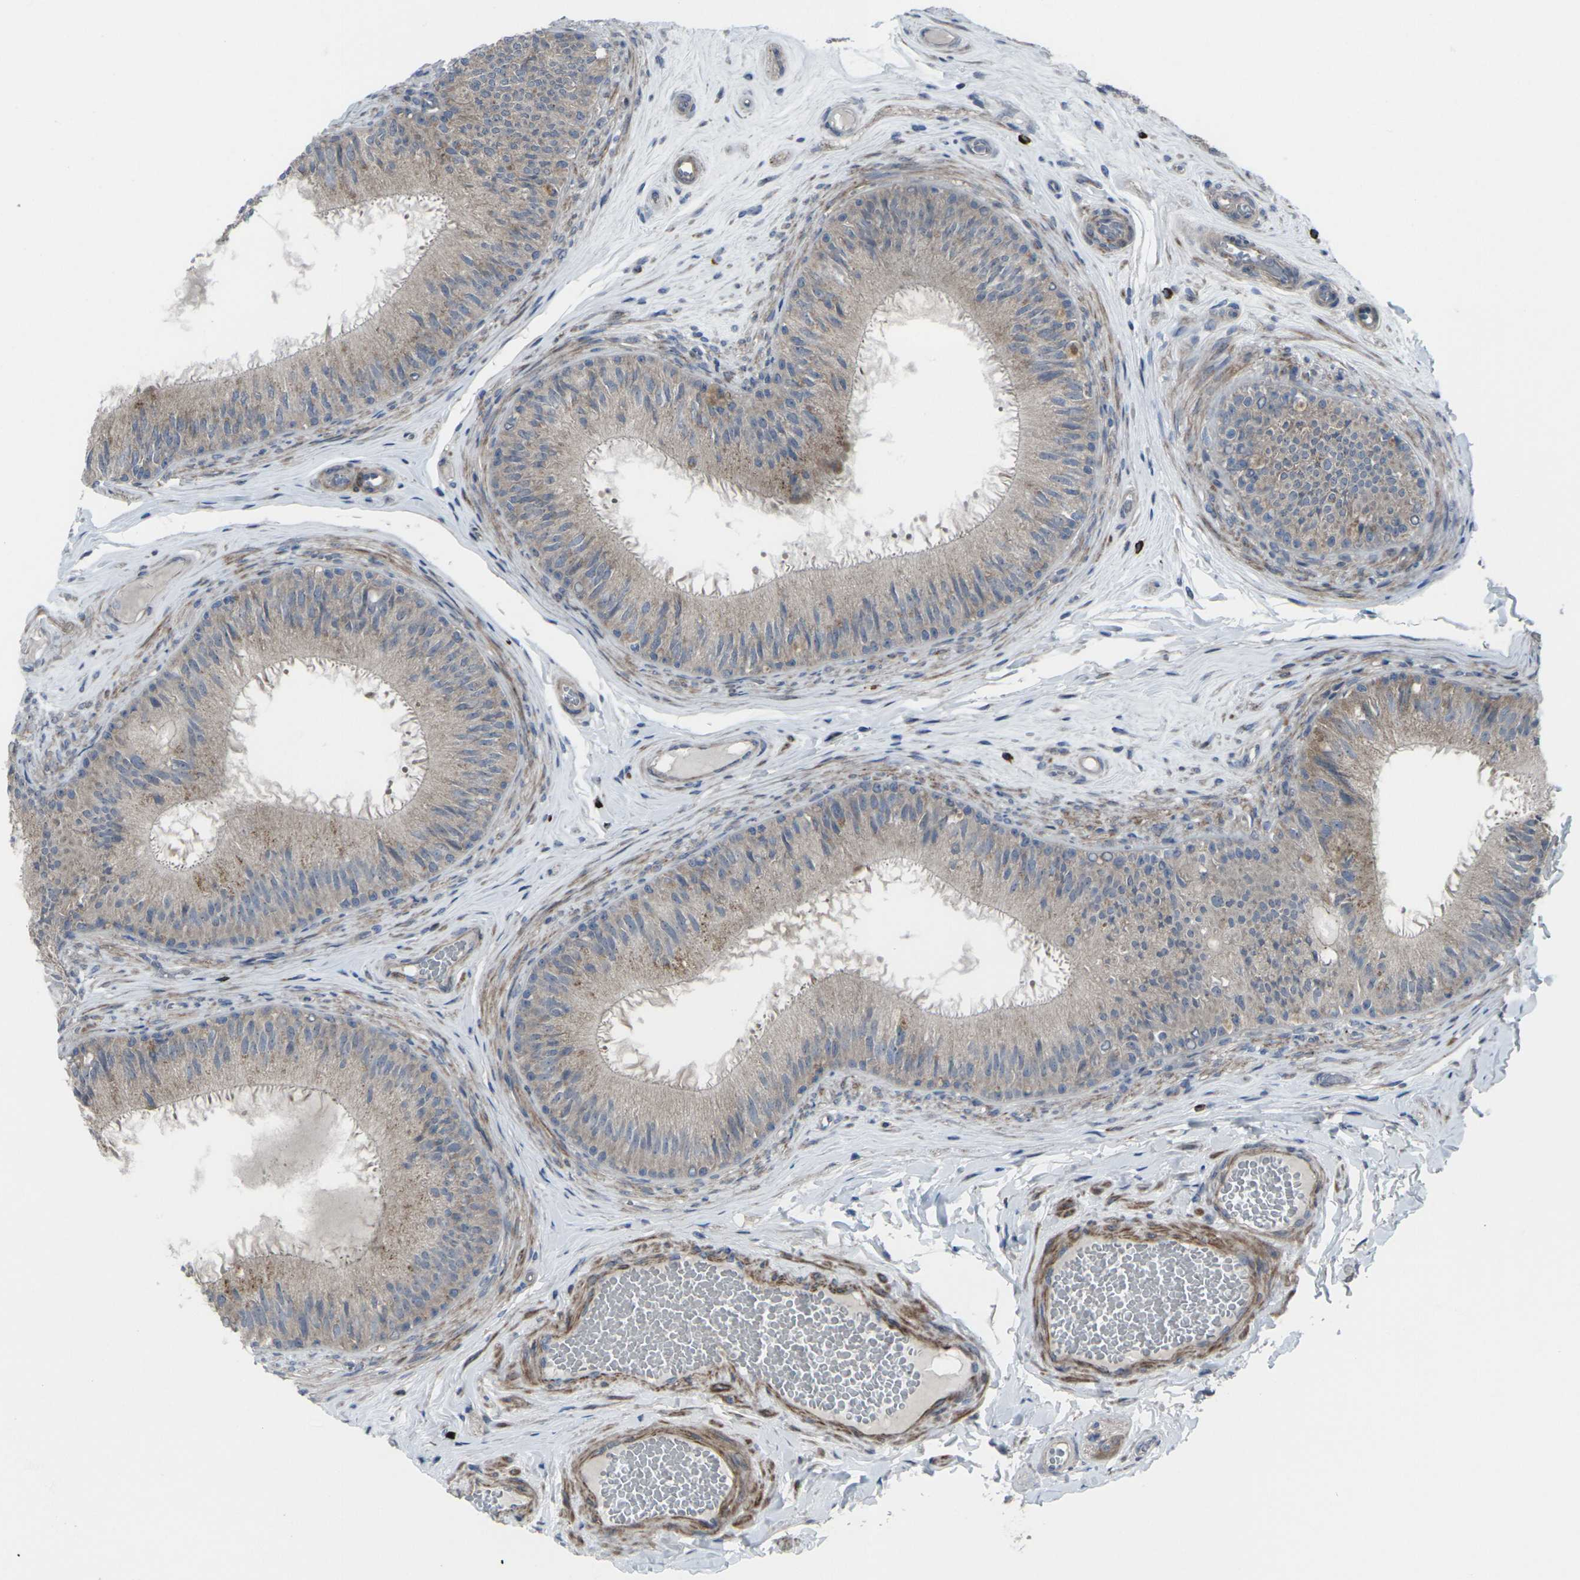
{"staining": {"intensity": "weak", "quantity": ">75%", "location": "cytoplasmic/membranous"}, "tissue": "epididymis", "cell_type": "Glandular cells", "image_type": "normal", "snomed": [{"axis": "morphology", "description": "Normal tissue, NOS"}, {"axis": "topography", "description": "Testis"}, {"axis": "topography", "description": "Epididymis"}], "caption": "The immunohistochemical stain labels weak cytoplasmic/membranous staining in glandular cells of benign epididymis. The staining was performed using DAB to visualize the protein expression in brown, while the nuclei were stained in blue with hematoxylin (Magnification: 20x).", "gene": "CCR10", "patient": {"sex": "male", "age": 36}}